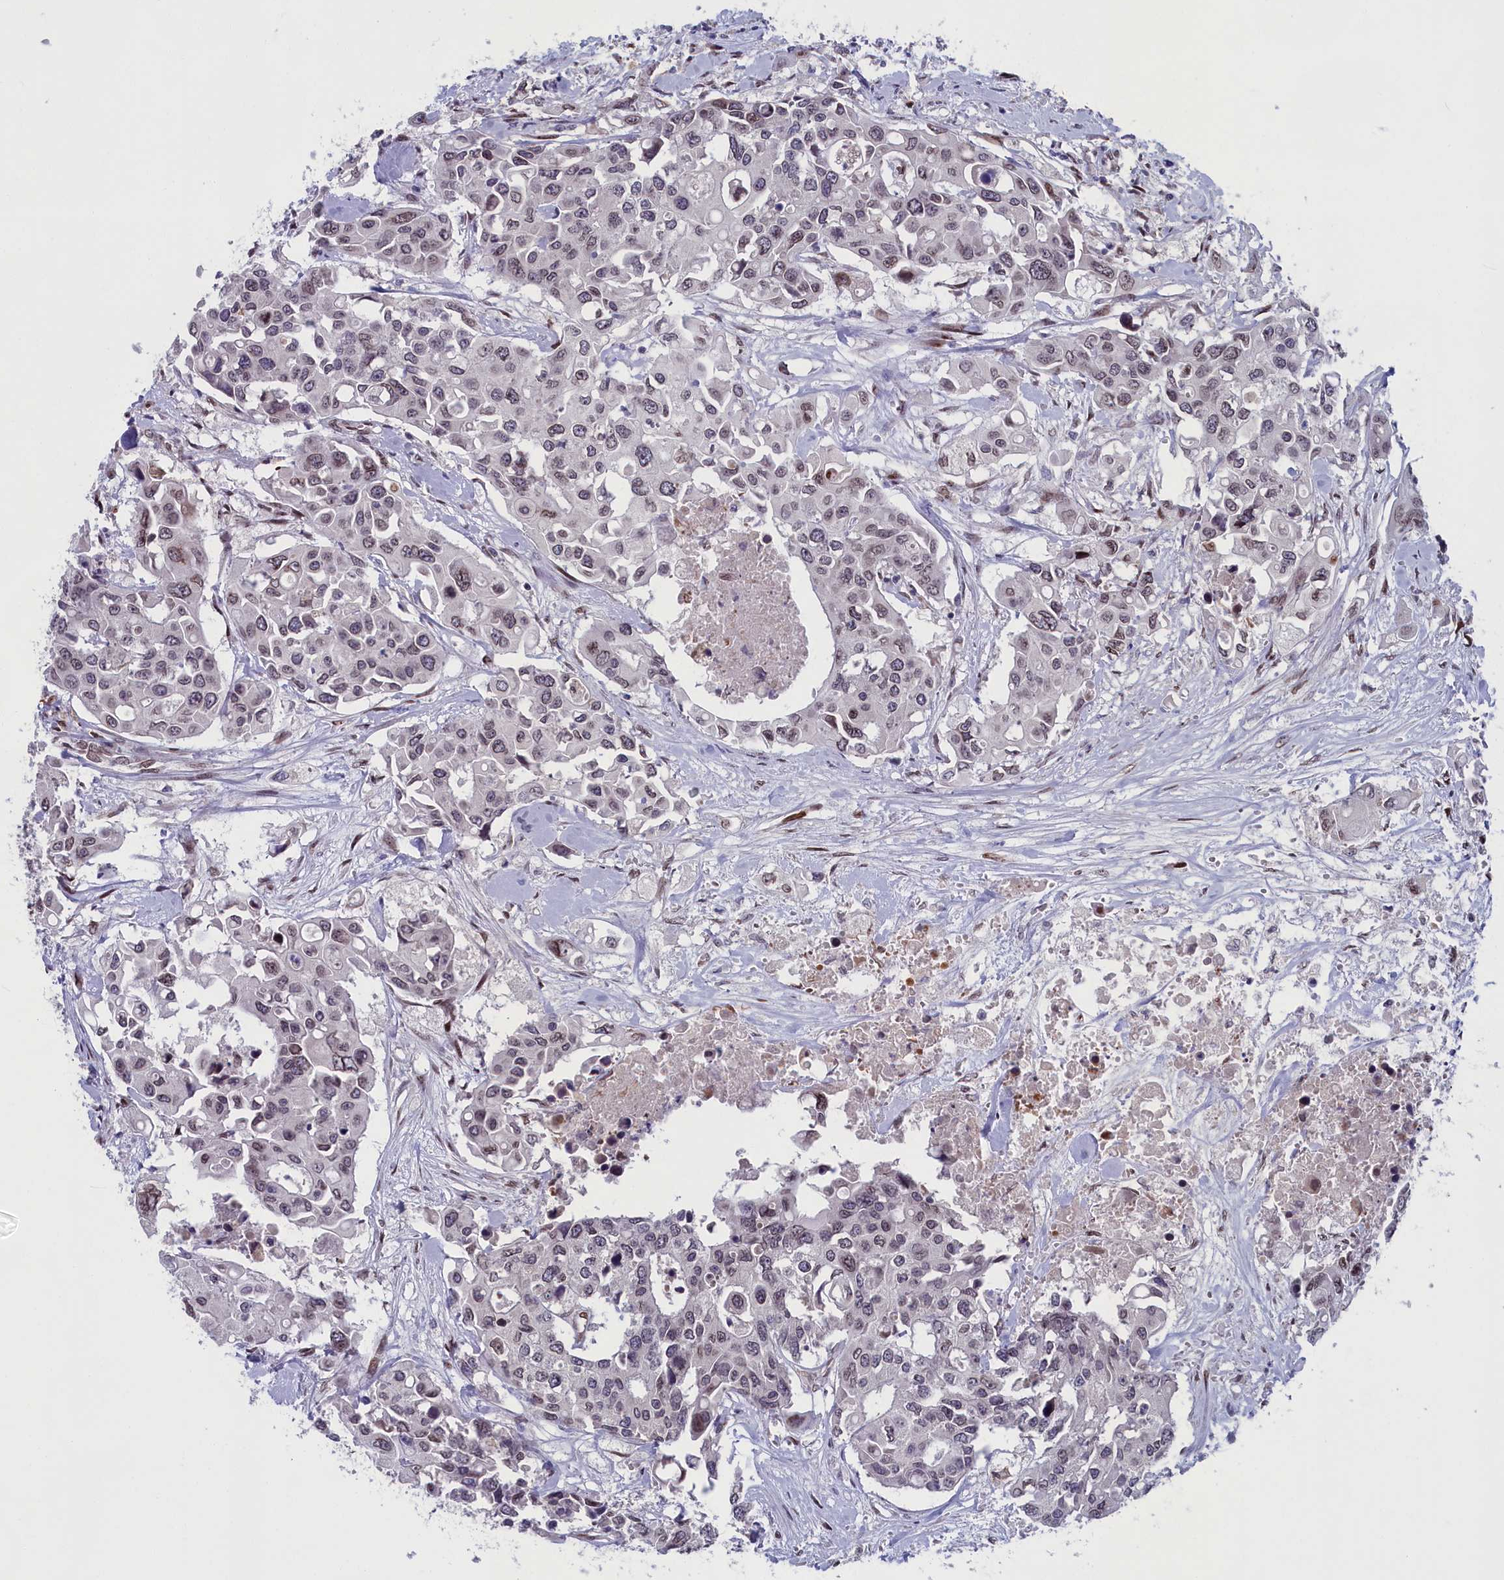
{"staining": {"intensity": "weak", "quantity": "25%-75%", "location": "nuclear"}, "tissue": "colorectal cancer", "cell_type": "Tumor cells", "image_type": "cancer", "snomed": [{"axis": "morphology", "description": "Adenocarcinoma, NOS"}, {"axis": "topography", "description": "Colon"}], "caption": "Adenocarcinoma (colorectal) stained with IHC displays weak nuclear staining in about 25%-75% of tumor cells. (brown staining indicates protein expression, while blue staining denotes nuclei).", "gene": "GPSM1", "patient": {"sex": "male", "age": 77}}